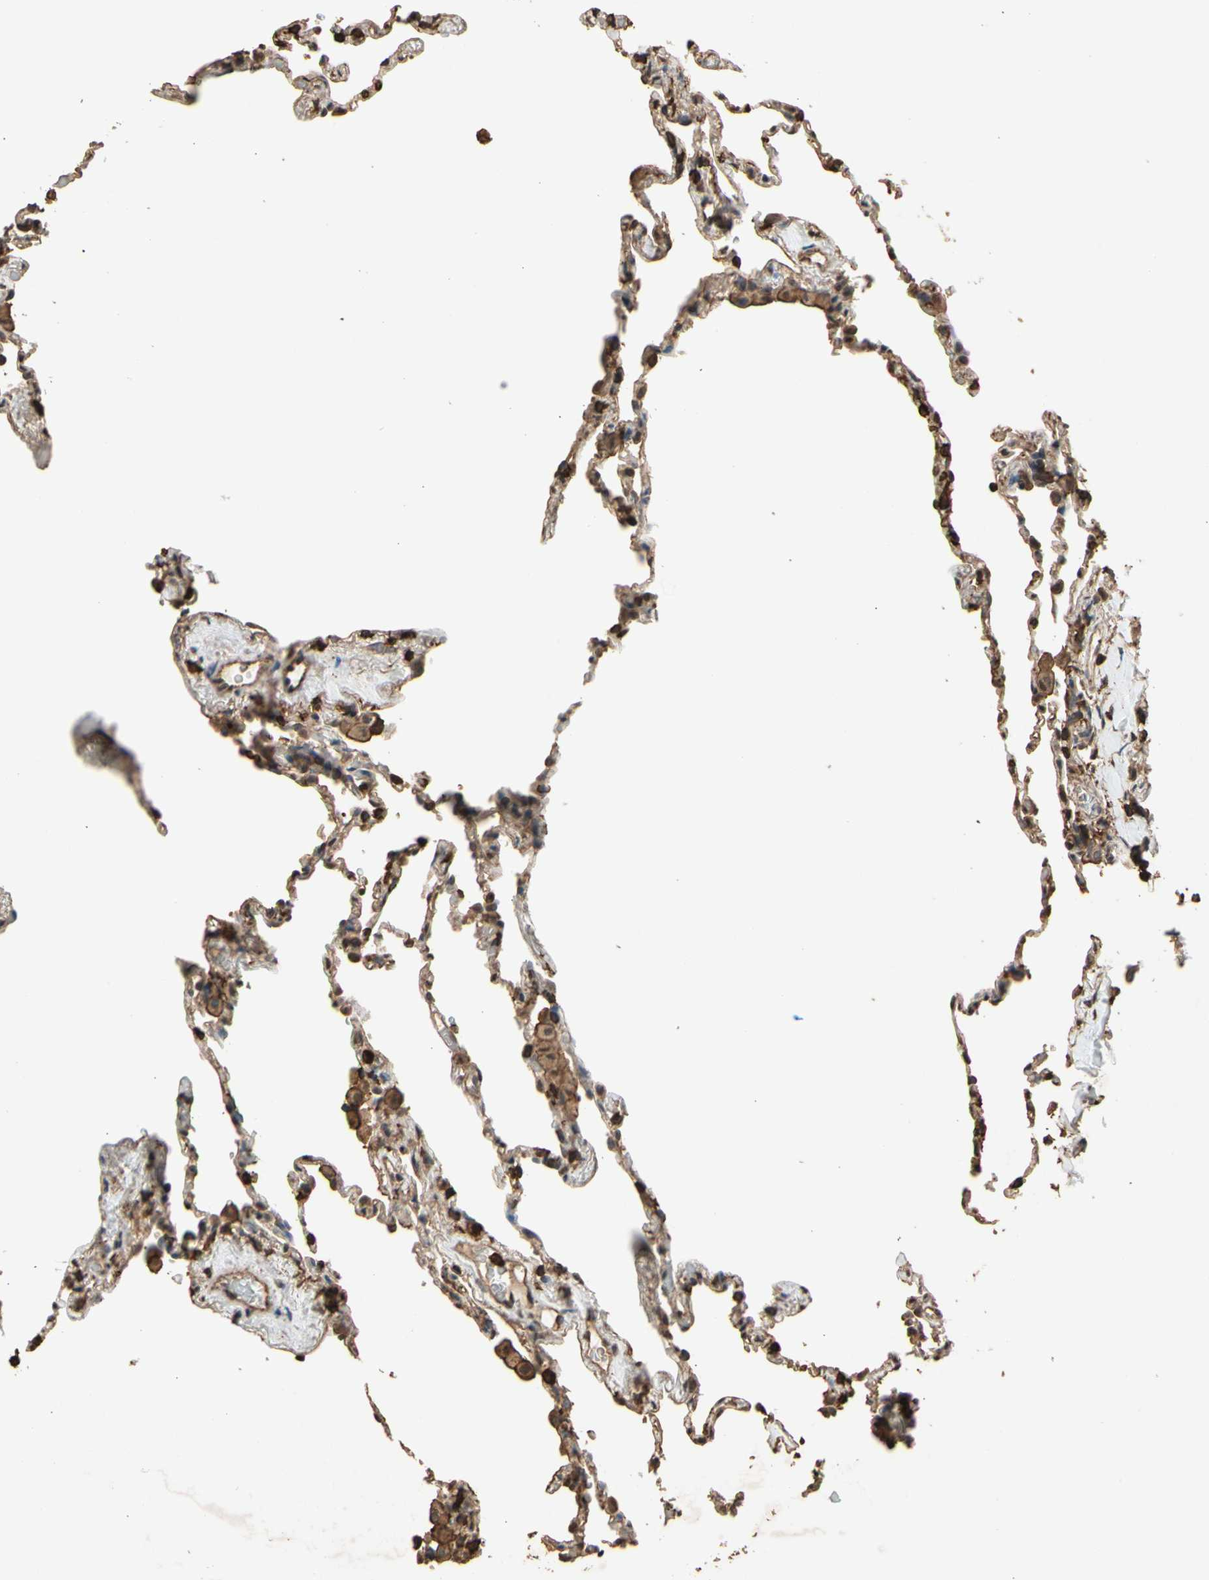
{"staining": {"intensity": "moderate", "quantity": "25%-75%", "location": "cytoplasmic/membranous,nuclear"}, "tissue": "lung", "cell_type": "Alveolar cells", "image_type": "normal", "snomed": [{"axis": "morphology", "description": "Normal tissue, NOS"}, {"axis": "topography", "description": "Lung"}], "caption": "Lung stained with immunohistochemistry (IHC) reveals moderate cytoplasmic/membranous,nuclear staining in approximately 25%-75% of alveolar cells. (DAB (3,3'-diaminobenzidine) = brown stain, brightfield microscopy at high magnification).", "gene": "TNFSF13B", "patient": {"sex": "male", "age": 59}}